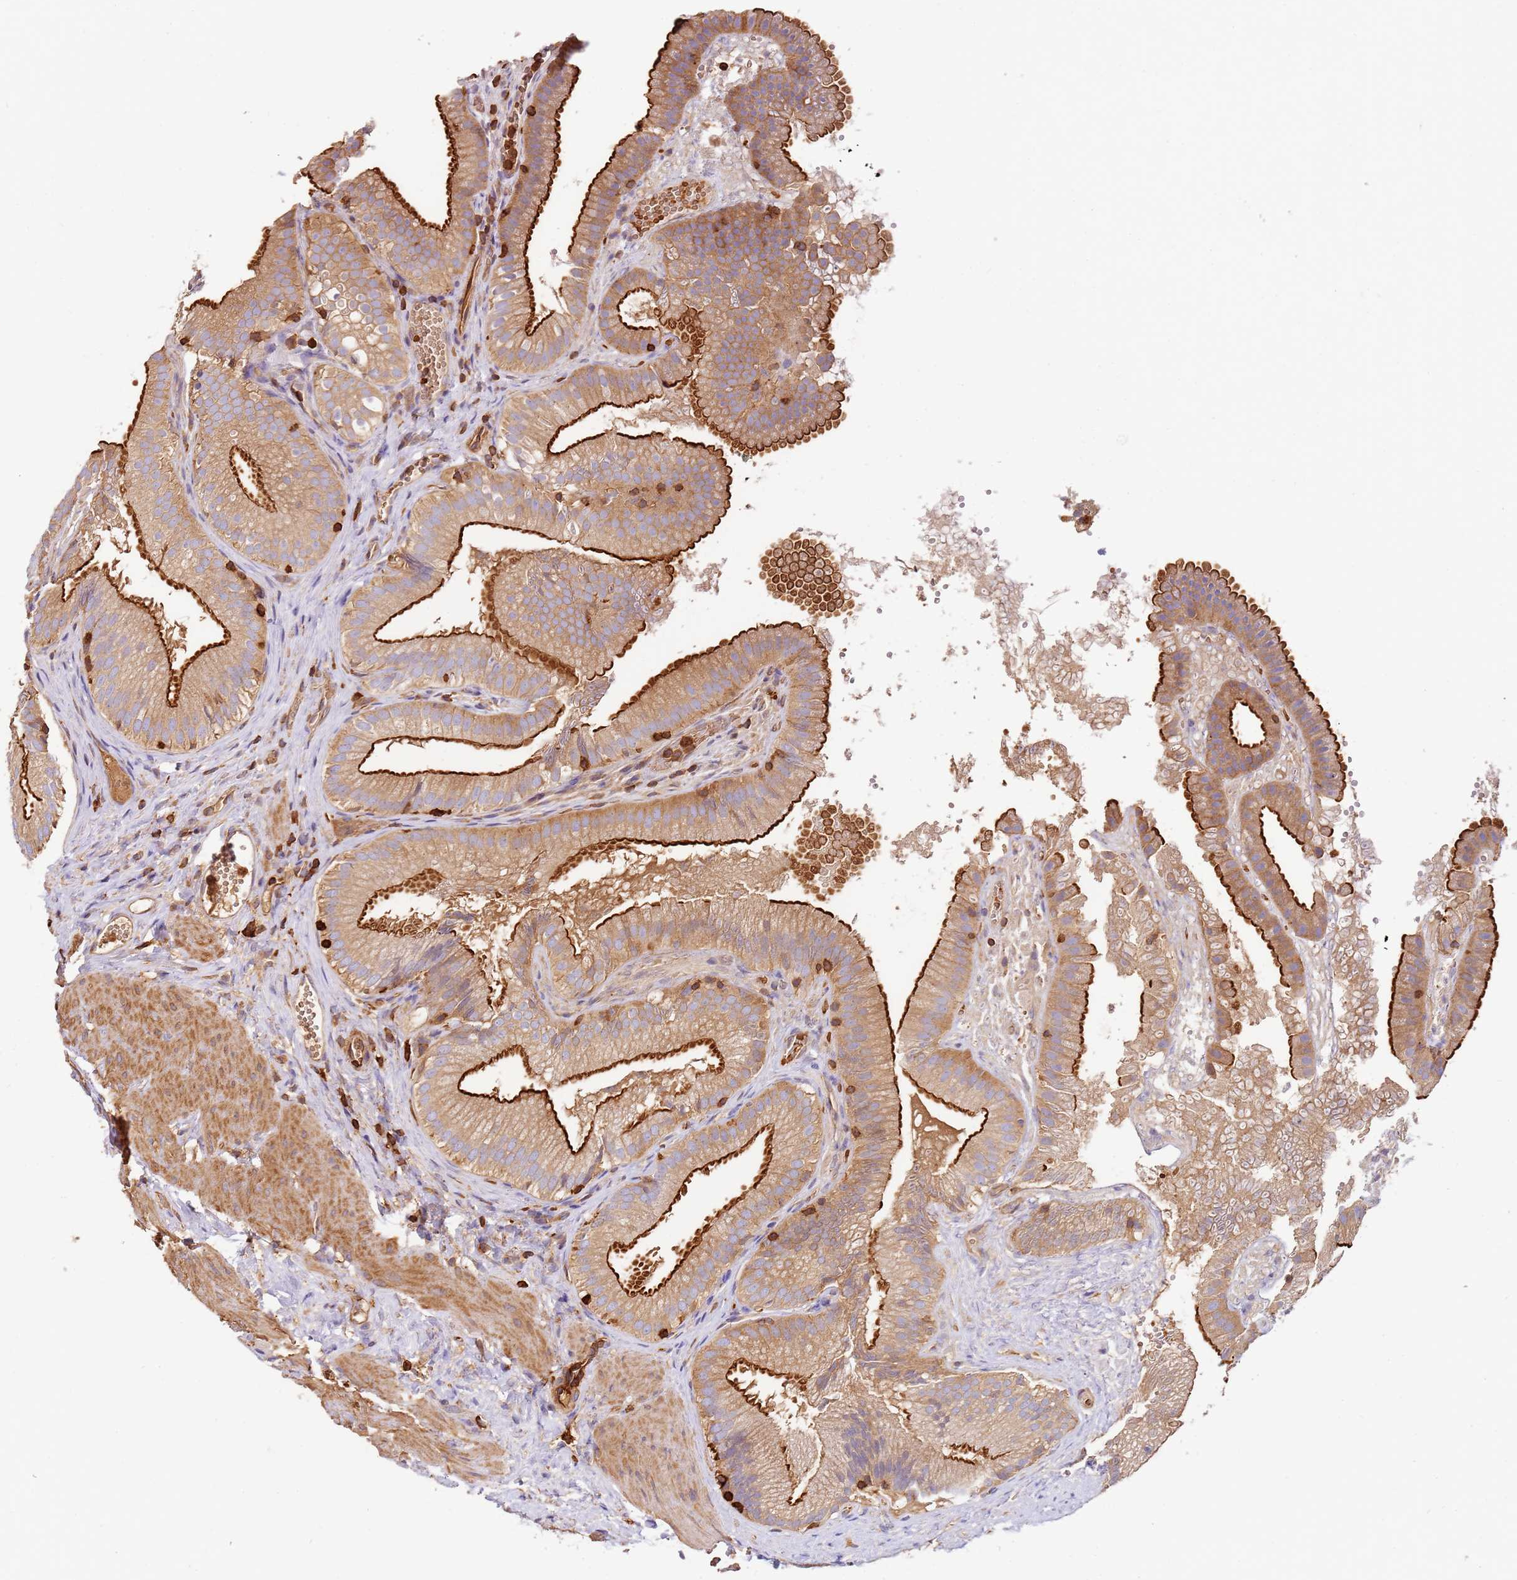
{"staining": {"intensity": "strong", "quantity": ">75%", "location": "cytoplasmic/membranous"}, "tissue": "gallbladder", "cell_type": "Glandular cells", "image_type": "normal", "snomed": [{"axis": "morphology", "description": "Normal tissue, NOS"}, {"axis": "topography", "description": "Gallbladder"}], "caption": "This image displays IHC staining of benign human gallbladder, with high strong cytoplasmic/membranous expression in about >75% of glandular cells.", "gene": "OR6P1", "patient": {"sex": "female", "age": 30}}